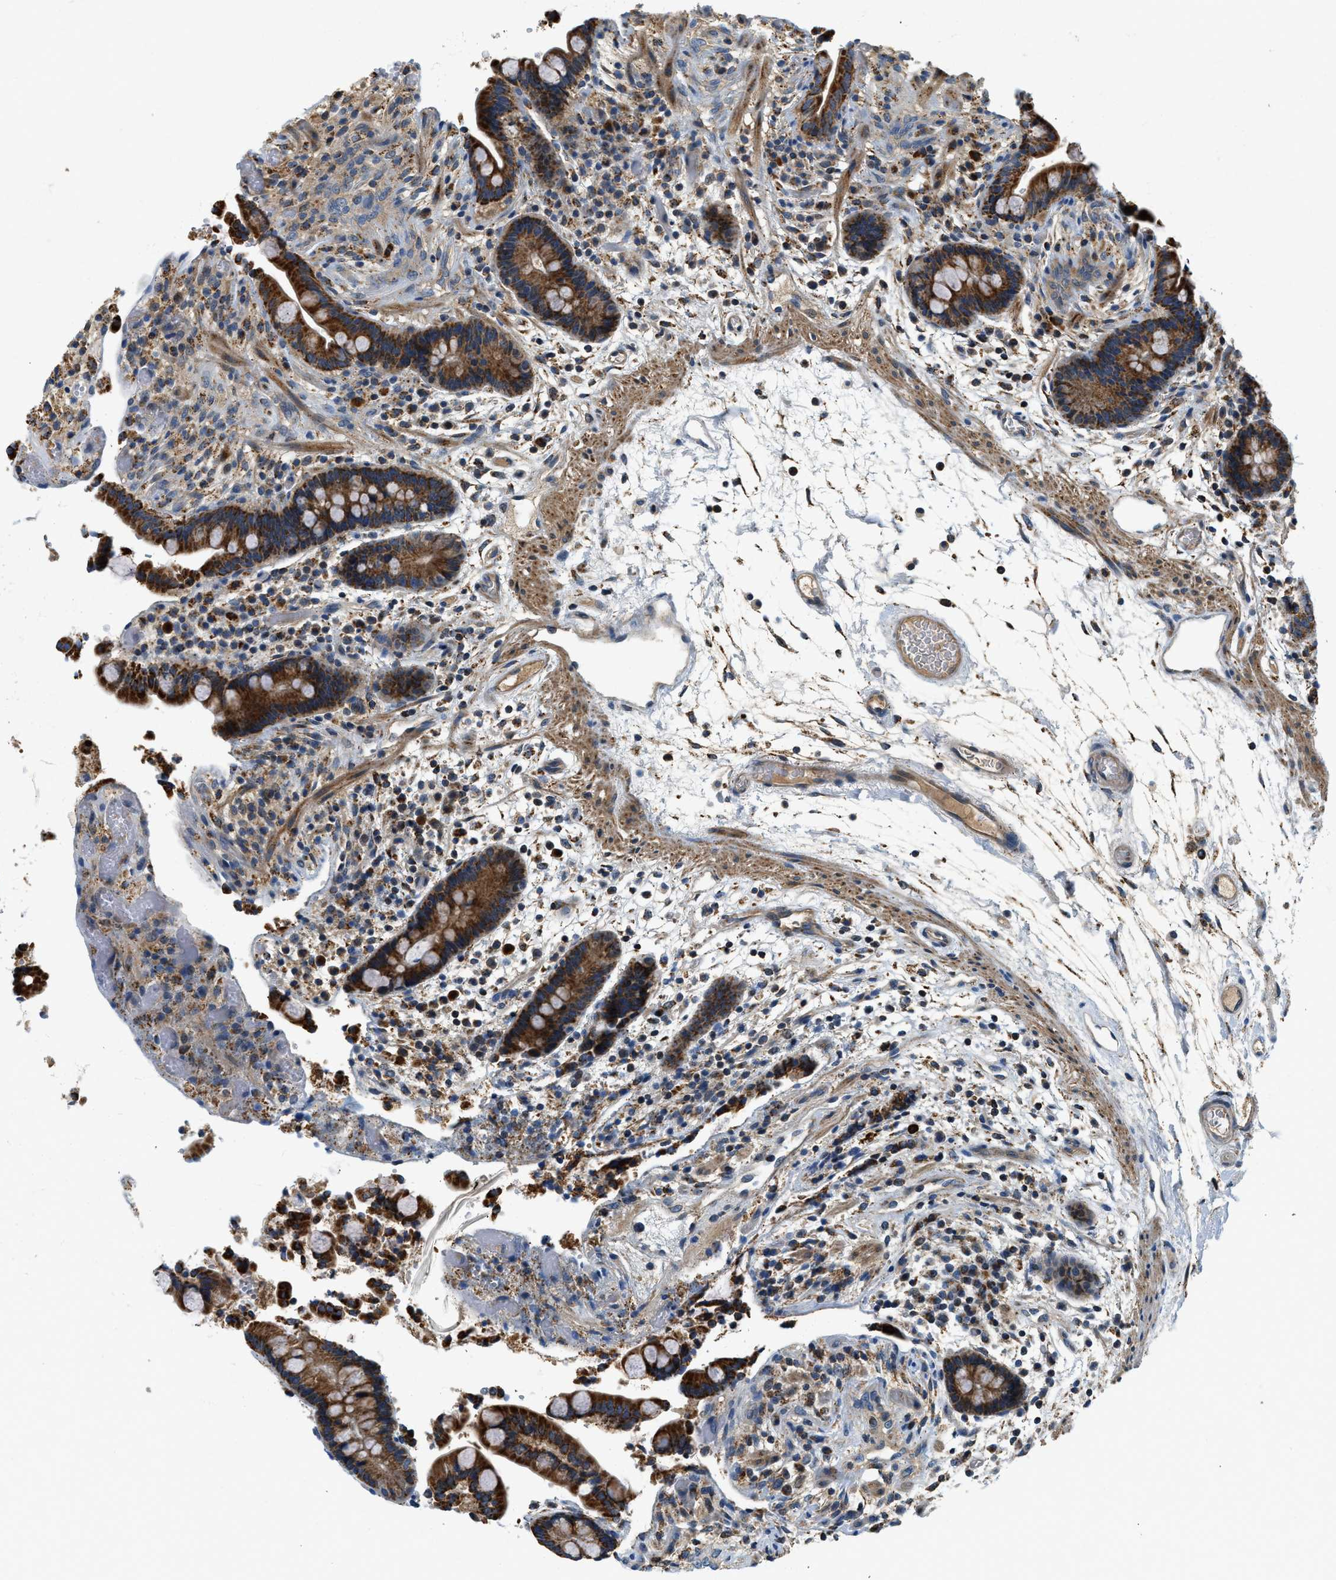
{"staining": {"intensity": "weak", "quantity": ">75%", "location": "cytoplasmic/membranous"}, "tissue": "colon", "cell_type": "Endothelial cells", "image_type": "normal", "snomed": [{"axis": "morphology", "description": "Normal tissue, NOS"}, {"axis": "topography", "description": "Colon"}], "caption": "A histopathology image of colon stained for a protein reveals weak cytoplasmic/membranous brown staining in endothelial cells.", "gene": "KCNK1", "patient": {"sex": "male", "age": 73}}